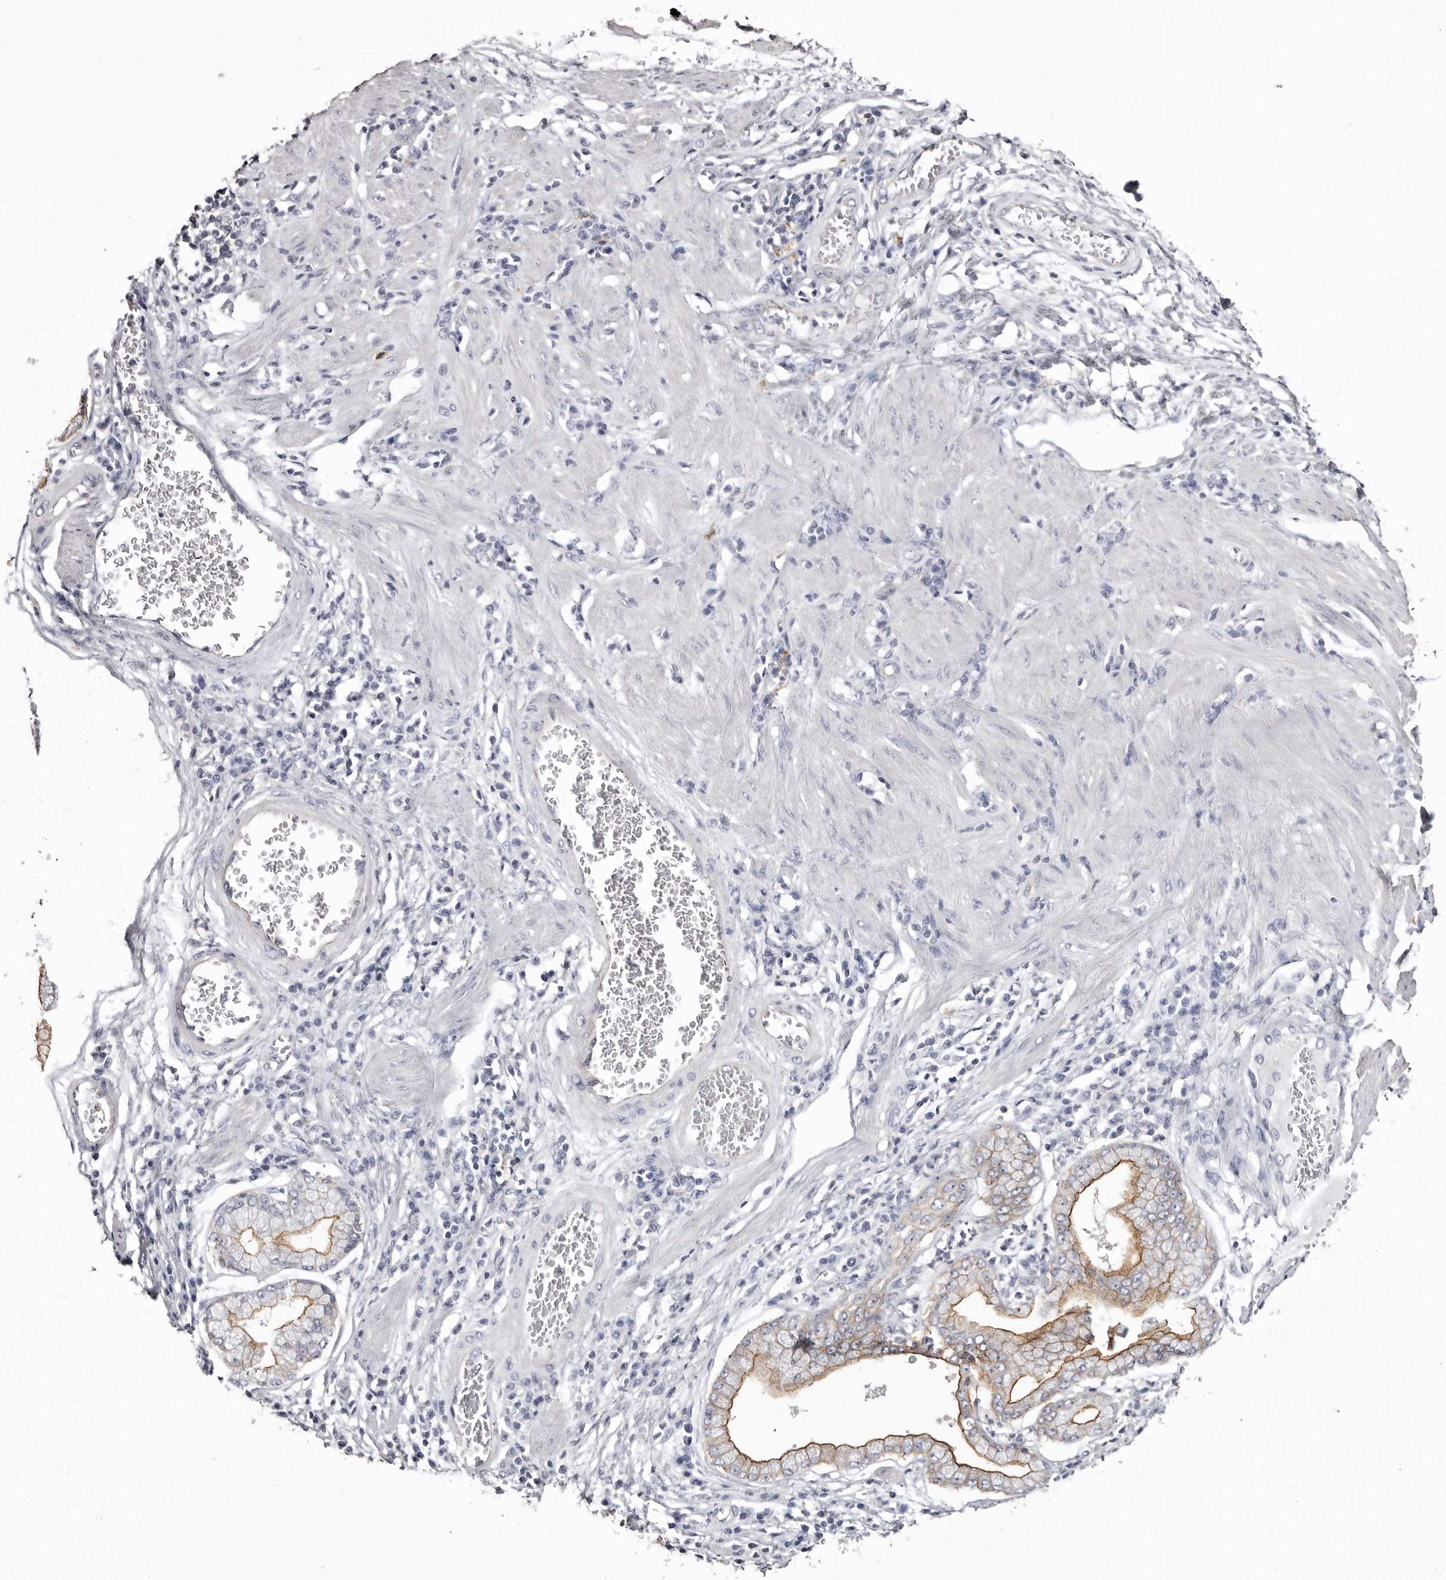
{"staining": {"intensity": "moderate", "quantity": ">75%", "location": "cytoplasmic/membranous"}, "tissue": "stomach cancer", "cell_type": "Tumor cells", "image_type": "cancer", "snomed": [{"axis": "morphology", "description": "Adenocarcinoma, NOS"}, {"axis": "topography", "description": "Stomach"}], "caption": "A micrograph of stomach cancer stained for a protein exhibits moderate cytoplasmic/membranous brown staining in tumor cells.", "gene": "LAD1", "patient": {"sex": "male", "age": 59}}